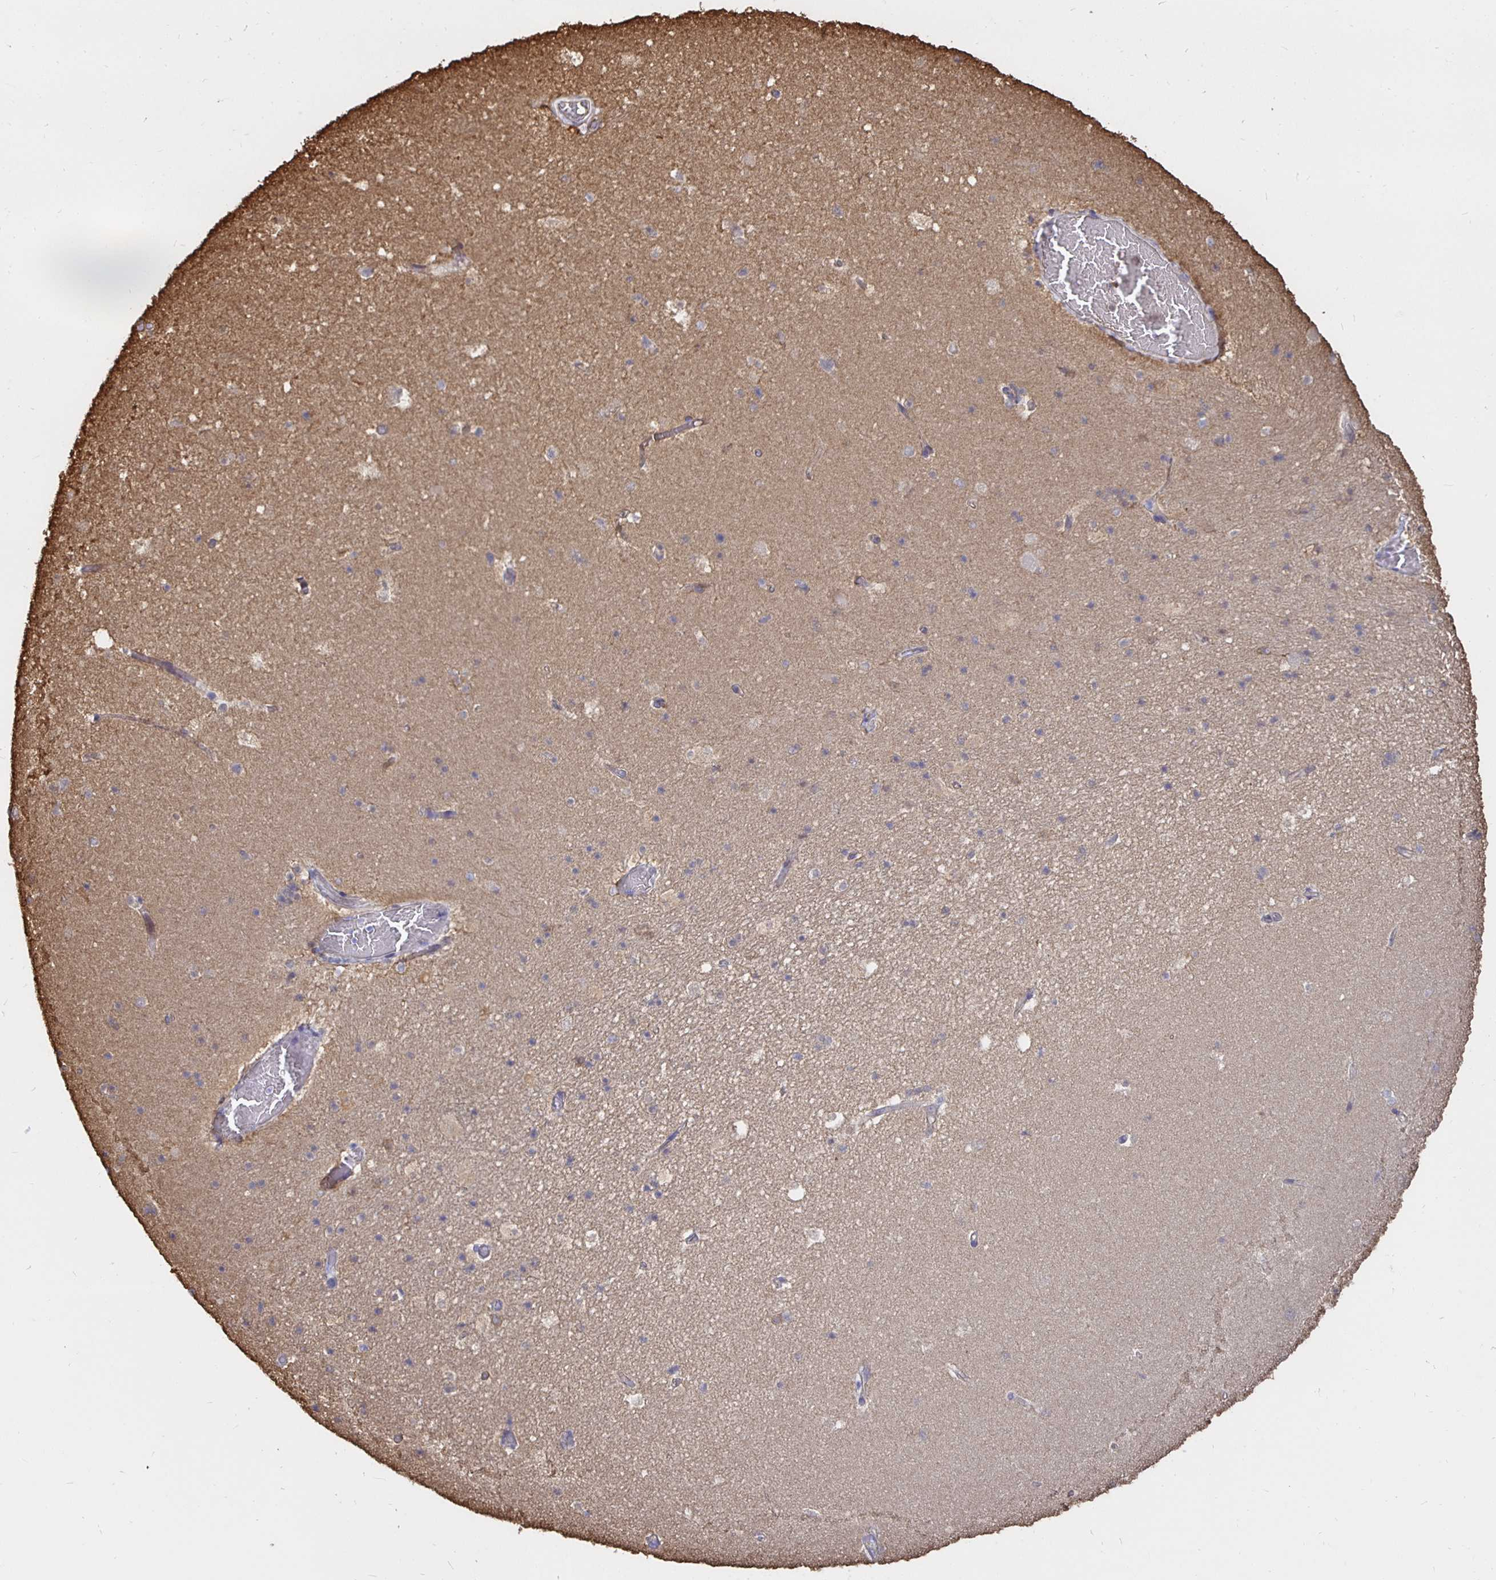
{"staining": {"intensity": "negative", "quantity": "none", "location": "none"}, "tissue": "hippocampus", "cell_type": "Glial cells", "image_type": "normal", "snomed": [{"axis": "morphology", "description": "Normal tissue, NOS"}, {"axis": "topography", "description": "Hippocampus"}], "caption": "Glial cells are negative for brown protein staining in normal hippocampus.", "gene": "ARHGEF39", "patient": {"sex": "male", "age": 26}}